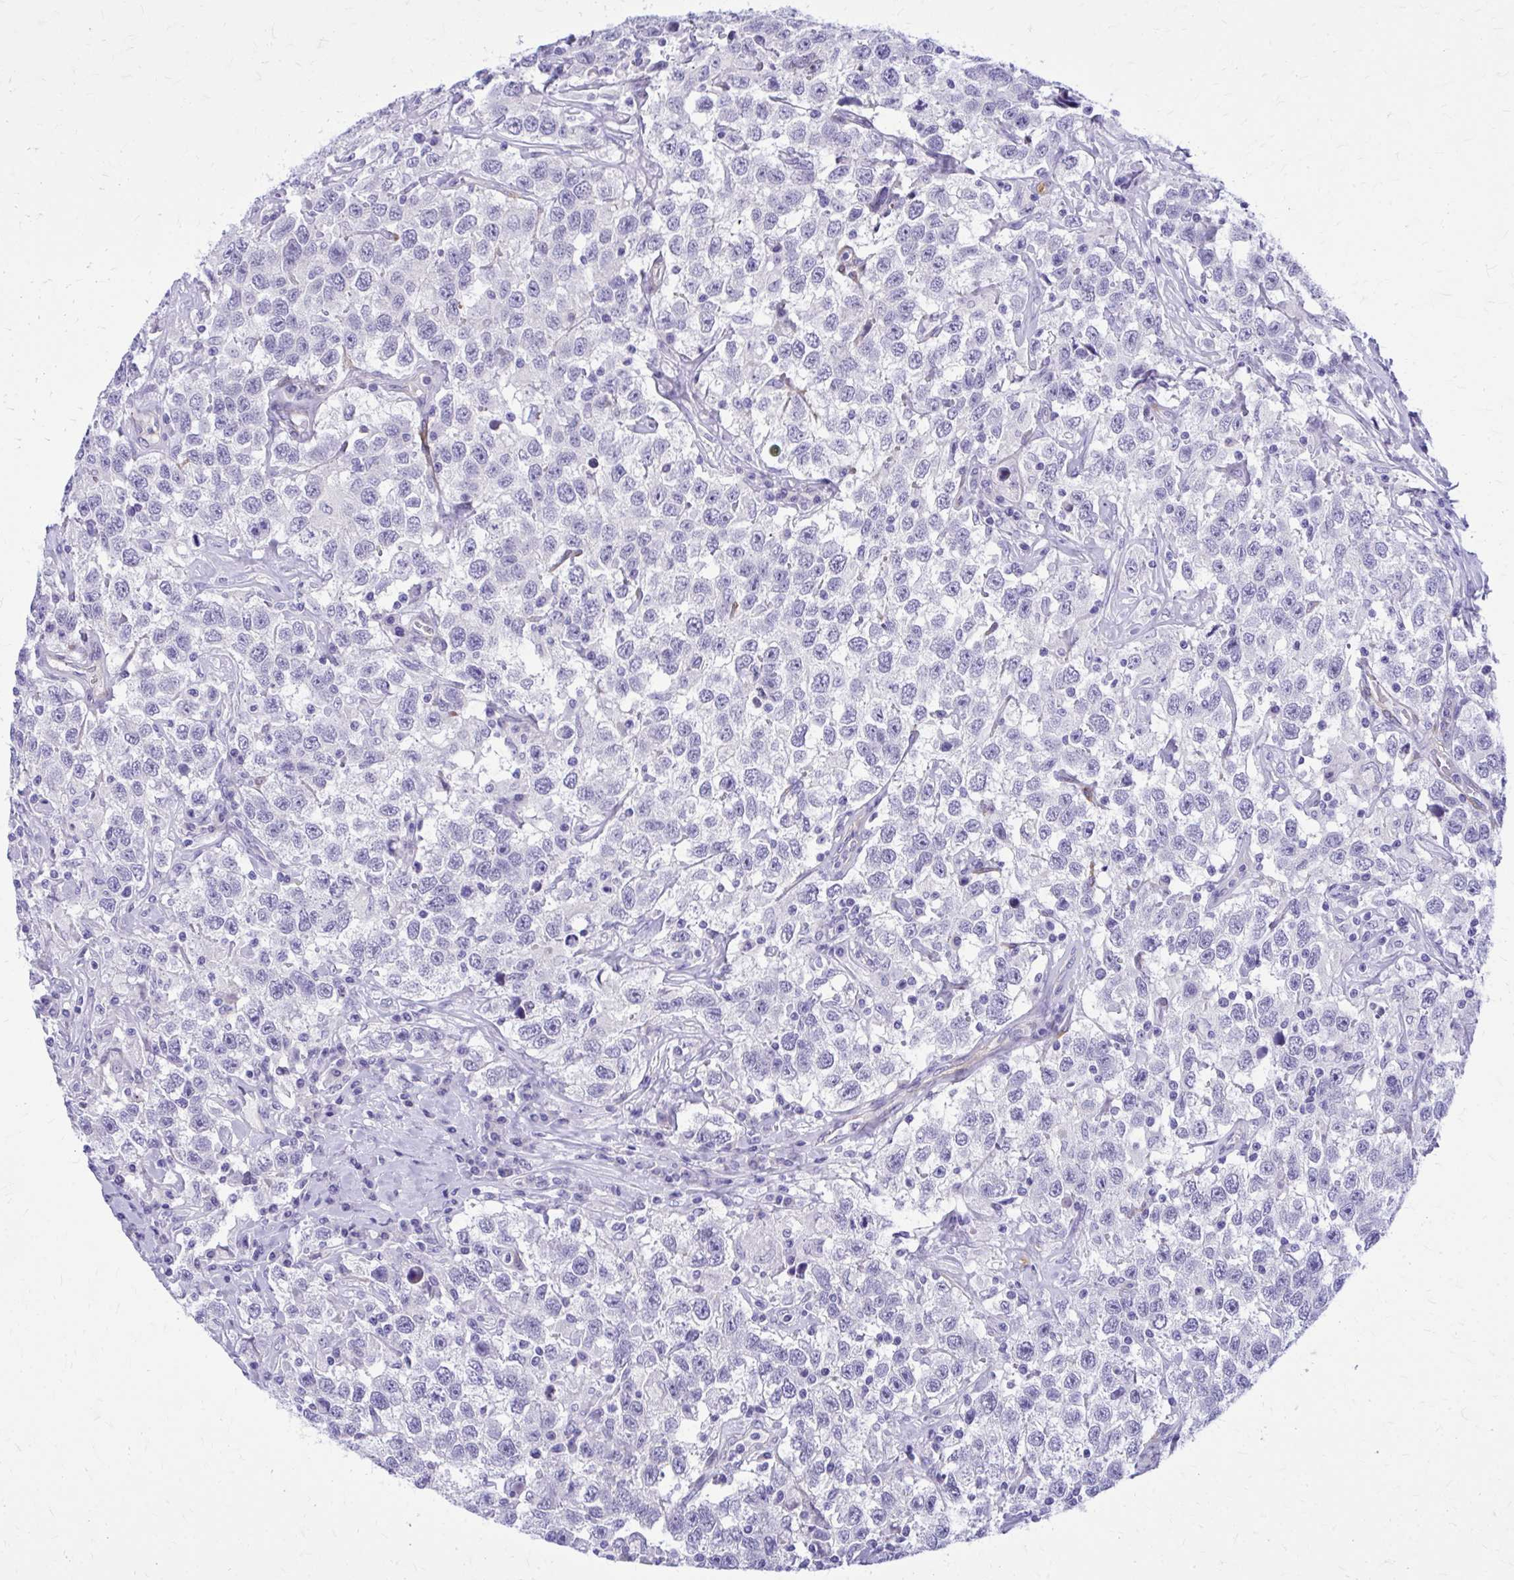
{"staining": {"intensity": "negative", "quantity": "none", "location": "none"}, "tissue": "testis cancer", "cell_type": "Tumor cells", "image_type": "cancer", "snomed": [{"axis": "morphology", "description": "Seminoma, NOS"}, {"axis": "topography", "description": "Testis"}], "caption": "Tumor cells are negative for protein expression in human testis cancer. The staining is performed using DAB (3,3'-diaminobenzidine) brown chromogen with nuclei counter-stained in using hematoxylin.", "gene": "EPB41L1", "patient": {"sex": "male", "age": 41}}